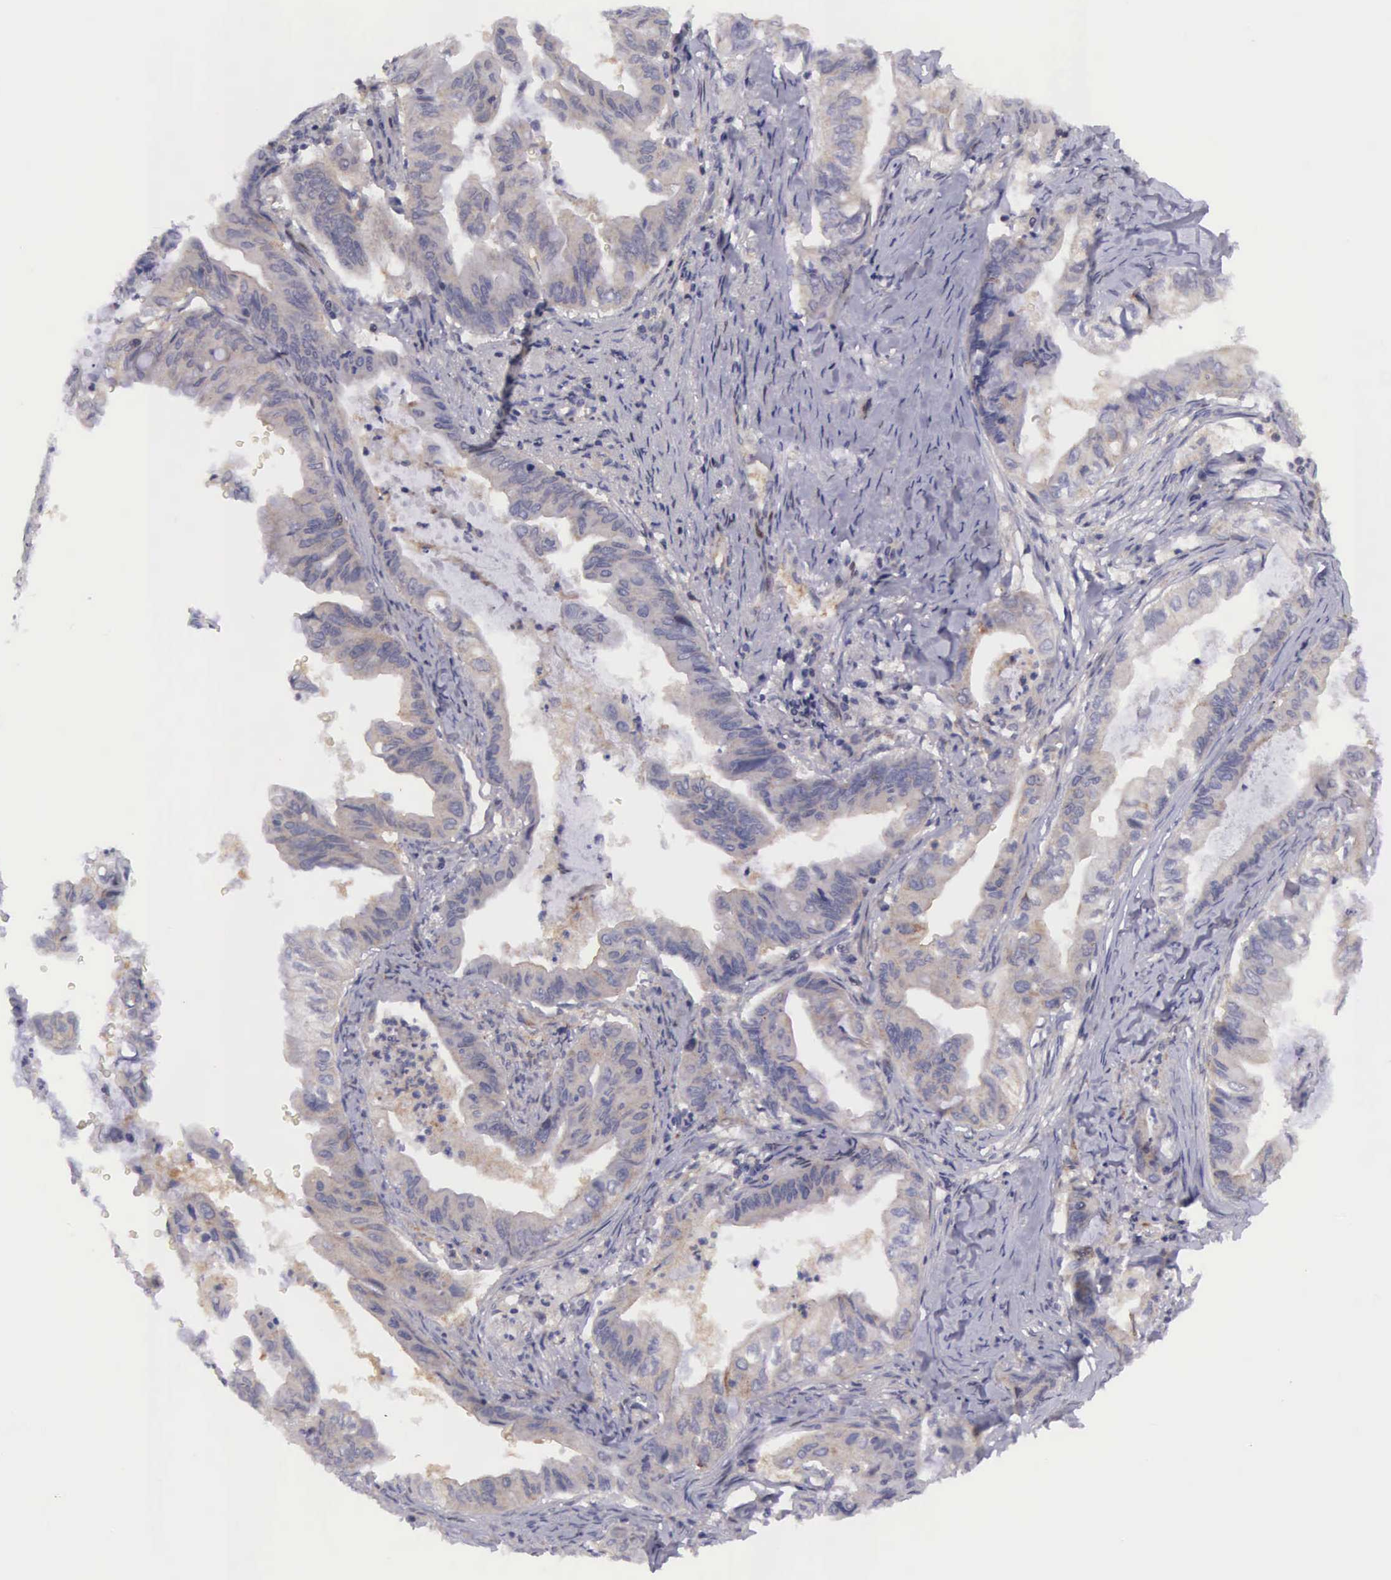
{"staining": {"intensity": "weak", "quantity": ">75%", "location": "cytoplasmic/membranous"}, "tissue": "stomach cancer", "cell_type": "Tumor cells", "image_type": "cancer", "snomed": [{"axis": "morphology", "description": "Adenocarcinoma, NOS"}, {"axis": "topography", "description": "Stomach, upper"}], "caption": "Immunohistochemical staining of human stomach cancer demonstrates low levels of weak cytoplasmic/membranous protein positivity in approximately >75% of tumor cells.", "gene": "EMID1", "patient": {"sex": "male", "age": 80}}